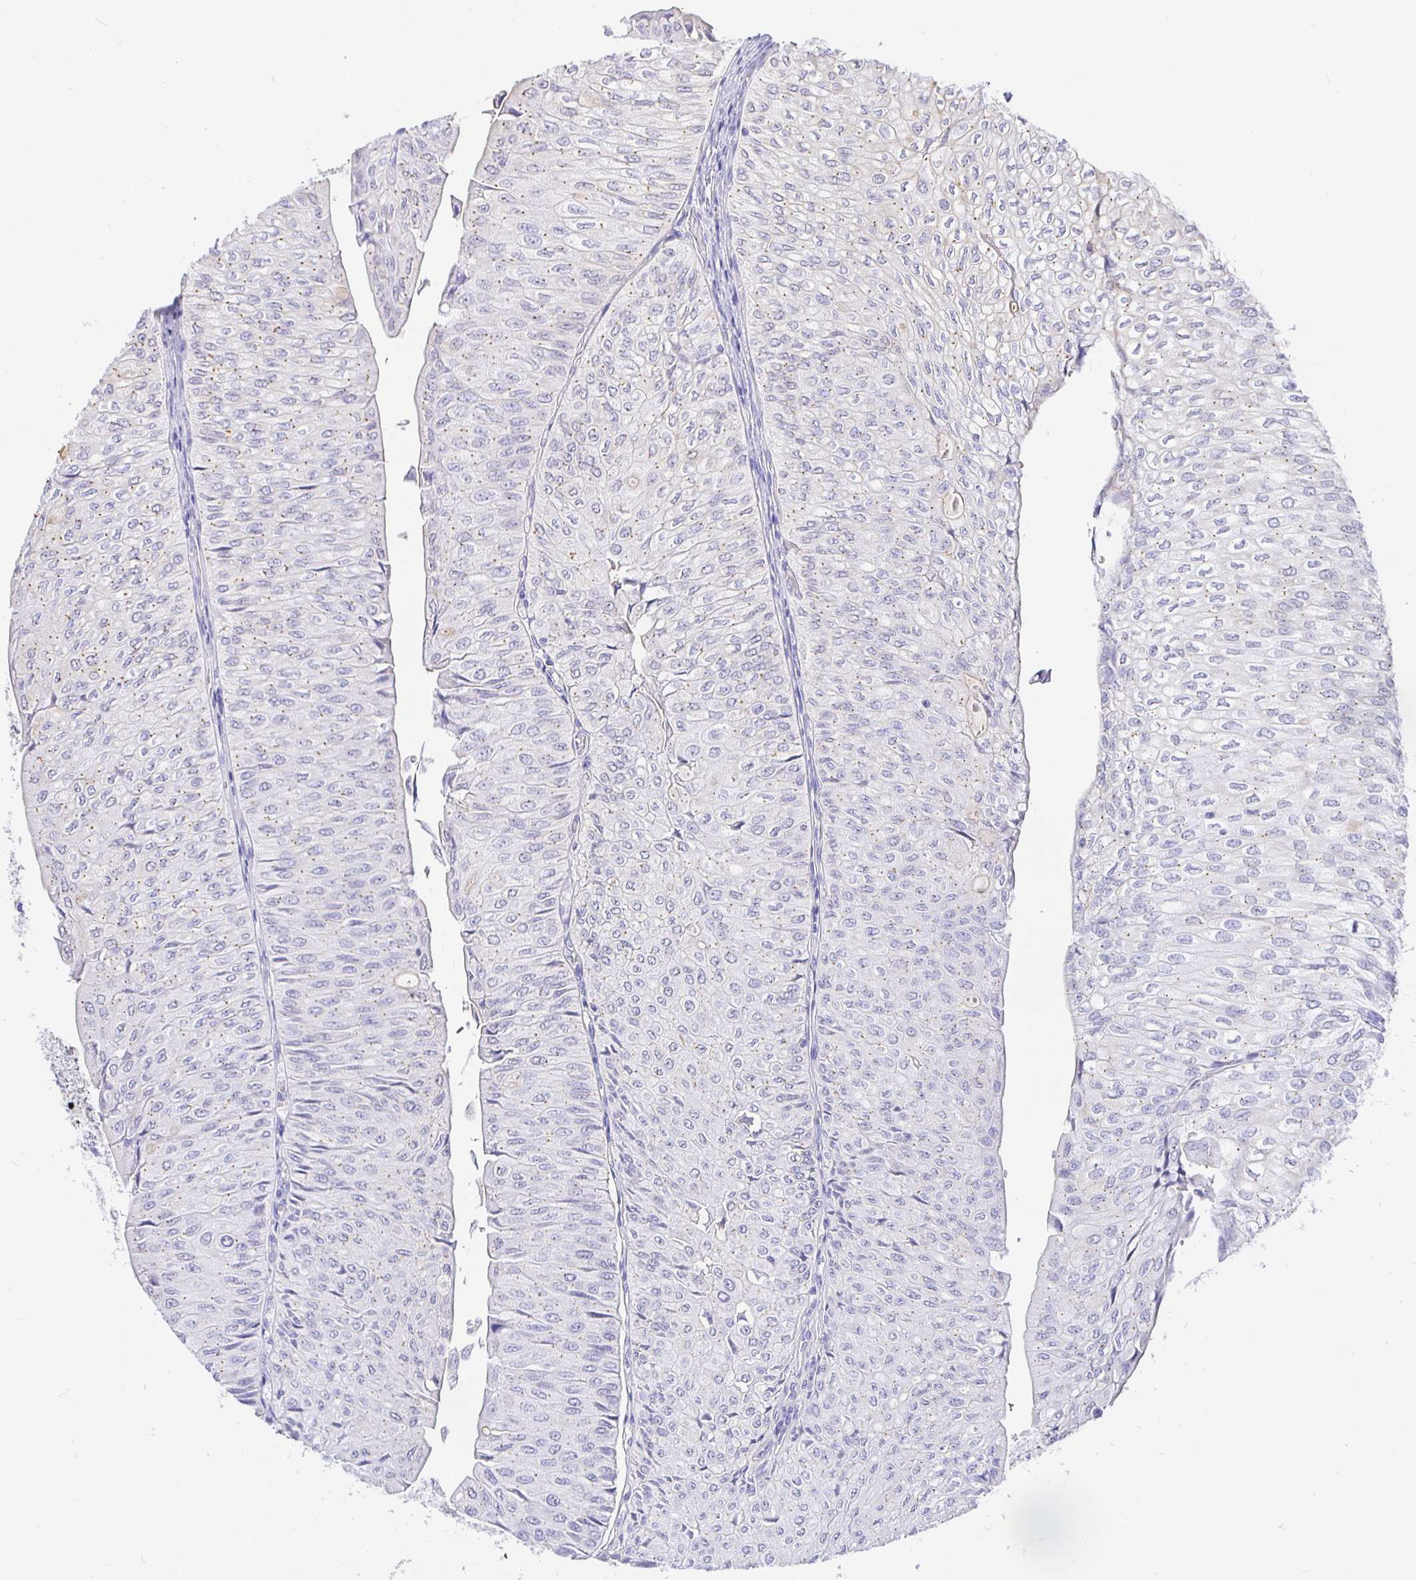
{"staining": {"intensity": "negative", "quantity": "none", "location": "none"}, "tissue": "urothelial cancer", "cell_type": "Tumor cells", "image_type": "cancer", "snomed": [{"axis": "morphology", "description": "Urothelial carcinoma, NOS"}, {"axis": "topography", "description": "Urinary bladder"}], "caption": "Immunohistochemistry (IHC) micrograph of neoplastic tissue: human transitional cell carcinoma stained with DAB (3,3'-diaminobenzidine) shows no significant protein positivity in tumor cells.", "gene": "EZHIP", "patient": {"sex": "male", "age": 62}}